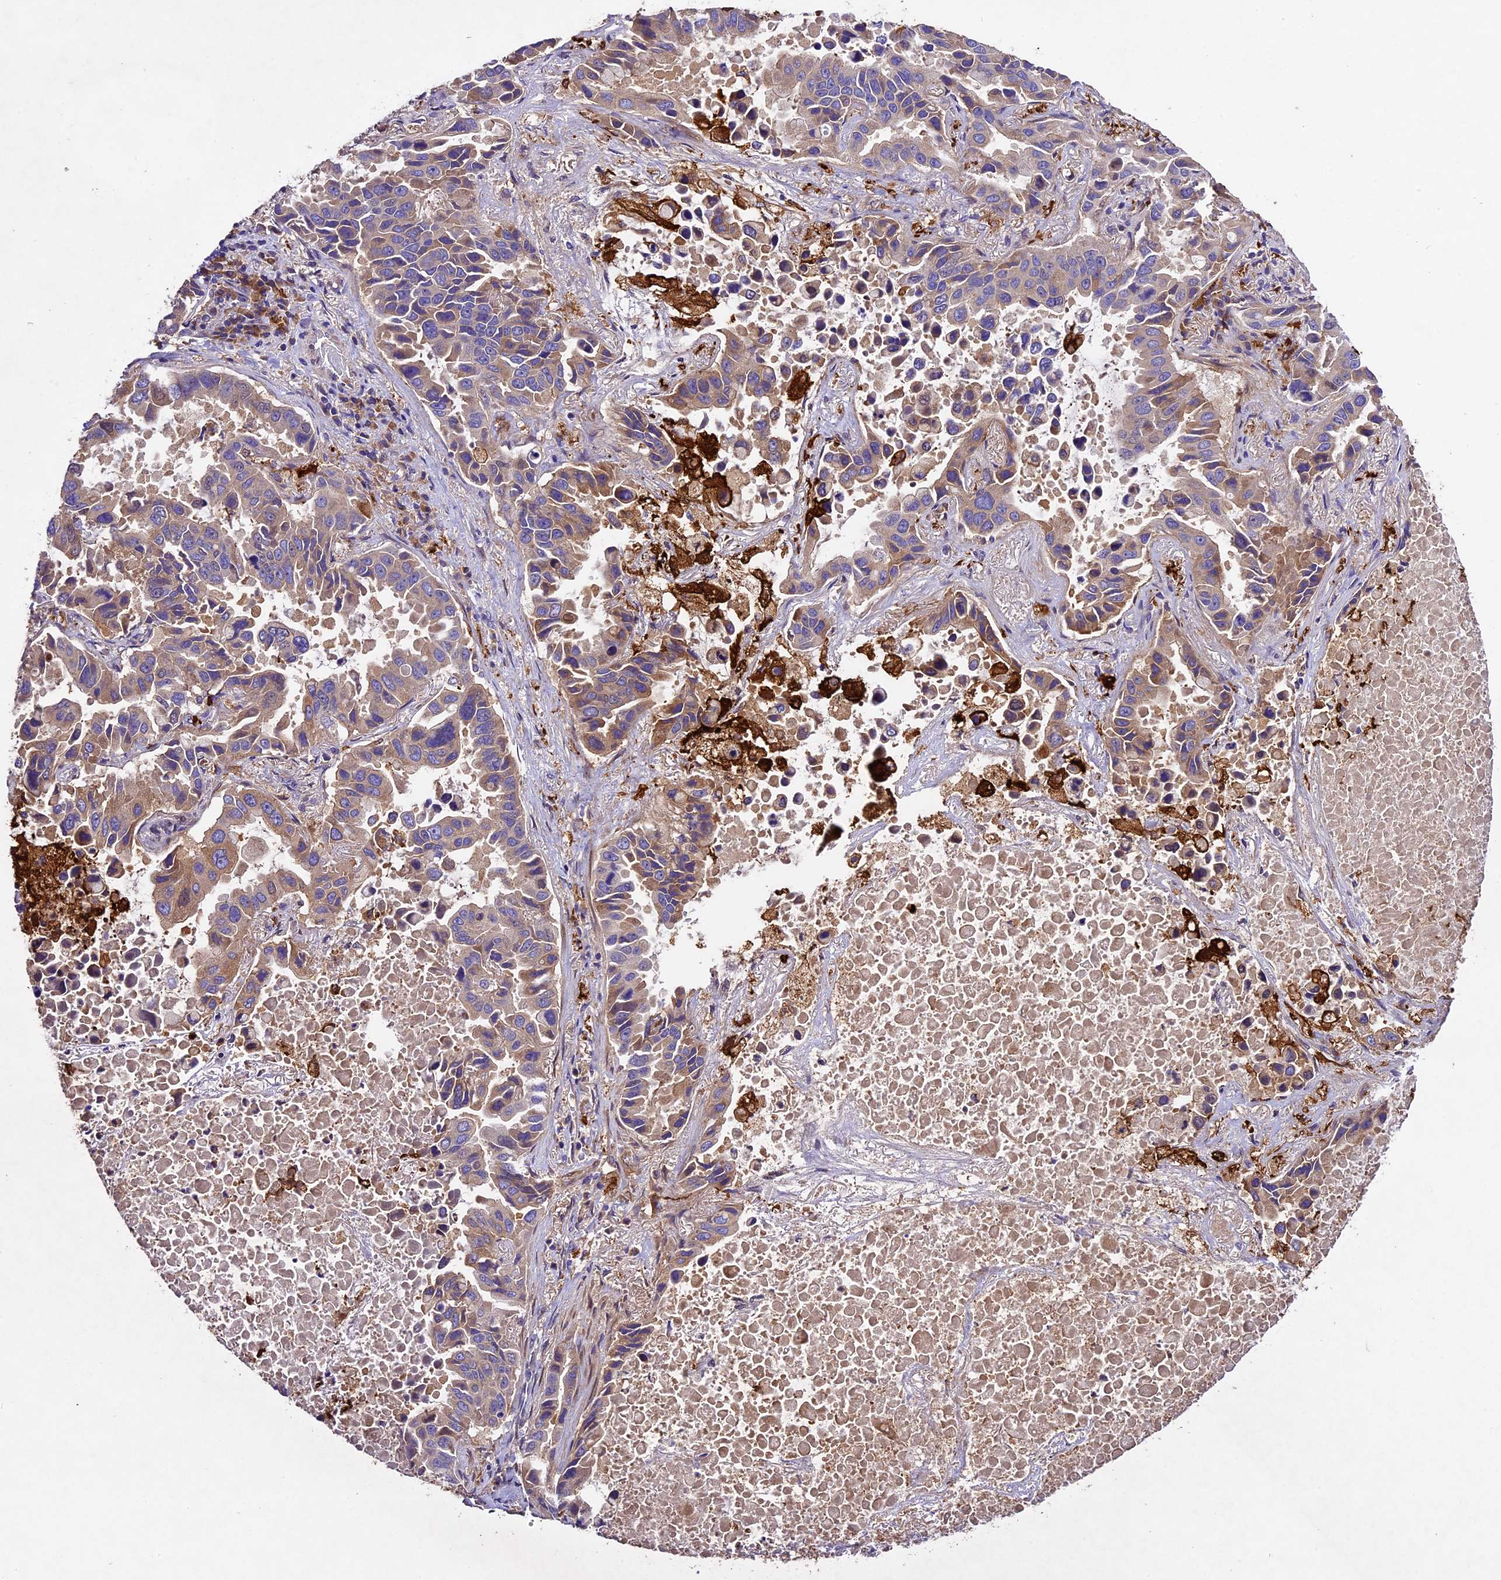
{"staining": {"intensity": "moderate", "quantity": "25%-75%", "location": "cytoplasmic/membranous,nuclear"}, "tissue": "lung cancer", "cell_type": "Tumor cells", "image_type": "cancer", "snomed": [{"axis": "morphology", "description": "Adenocarcinoma, NOS"}, {"axis": "topography", "description": "Lung"}], "caption": "Immunohistochemistry photomicrograph of neoplastic tissue: human lung adenocarcinoma stained using immunohistochemistry (IHC) reveals medium levels of moderate protein expression localized specifically in the cytoplasmic/membranous and nuclear of tumor cells, appearing as a cytoplasmic/membranous and nuclear brown color.", "gene": "CILP2", "patient": {"sex": "male", "age": 64}}